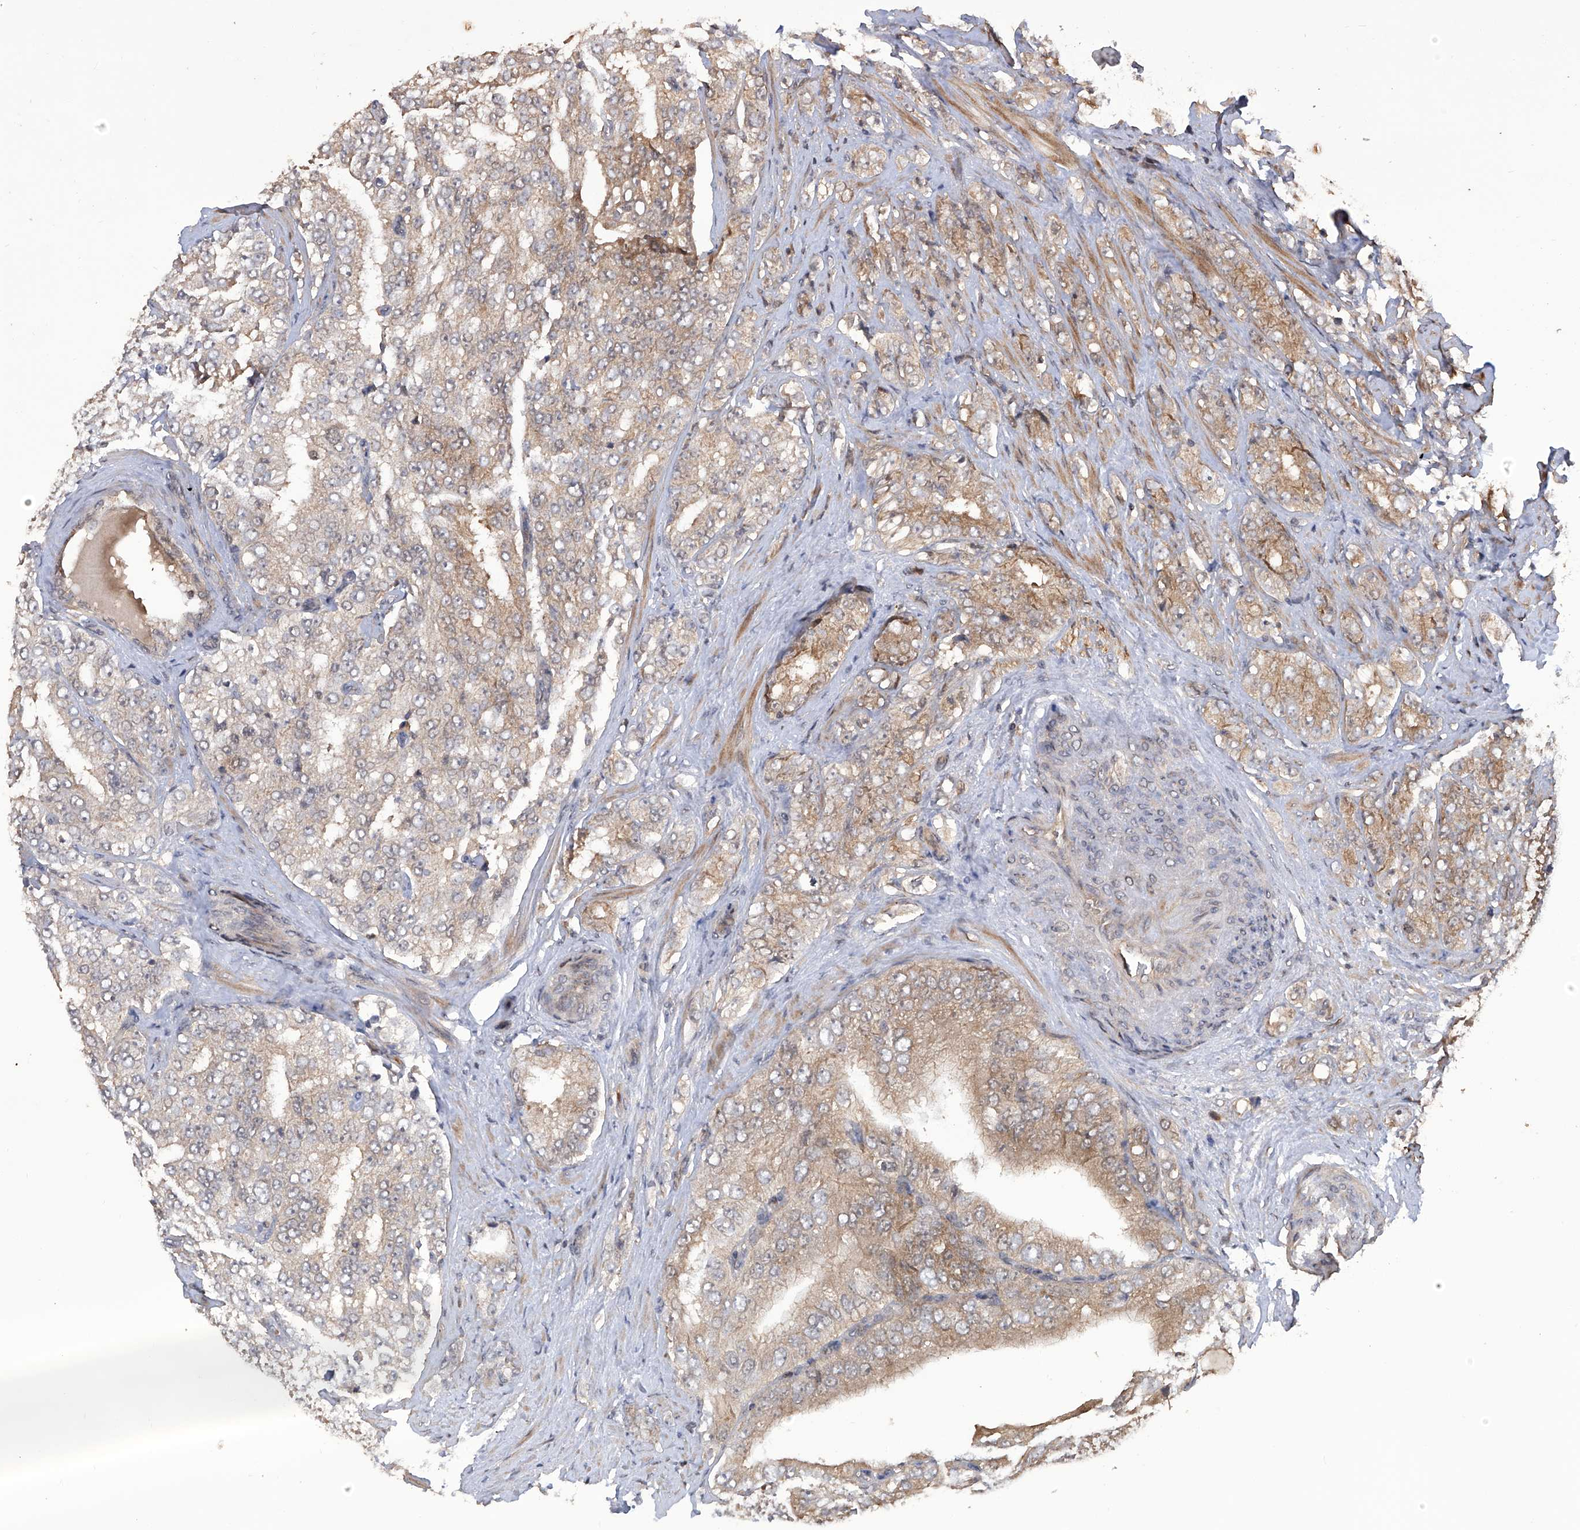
{"staining": {"intensity": "weak", "quantity": "25%-75%", "location": "cytoplasmic/membranous"}, "tissue": "prostate cancer", "cell_type": "Tumor cells", "image_type": "cancer", "snomed": [{"axis": "morphology", "description": "Adenocarcinoma, High grade"}, {"axis": "topography", "description": "Prostate"}], "caption": "An immunohistochemistry image of neoplastic tissue is shown. Protein staining in brown labels weak cytoplasmic/membranous positivity in prostate high-grade adenocarcinoma within tumor cells.", "gene": "LYSMD4", "patient": {"sex": "male", "age": 58}}